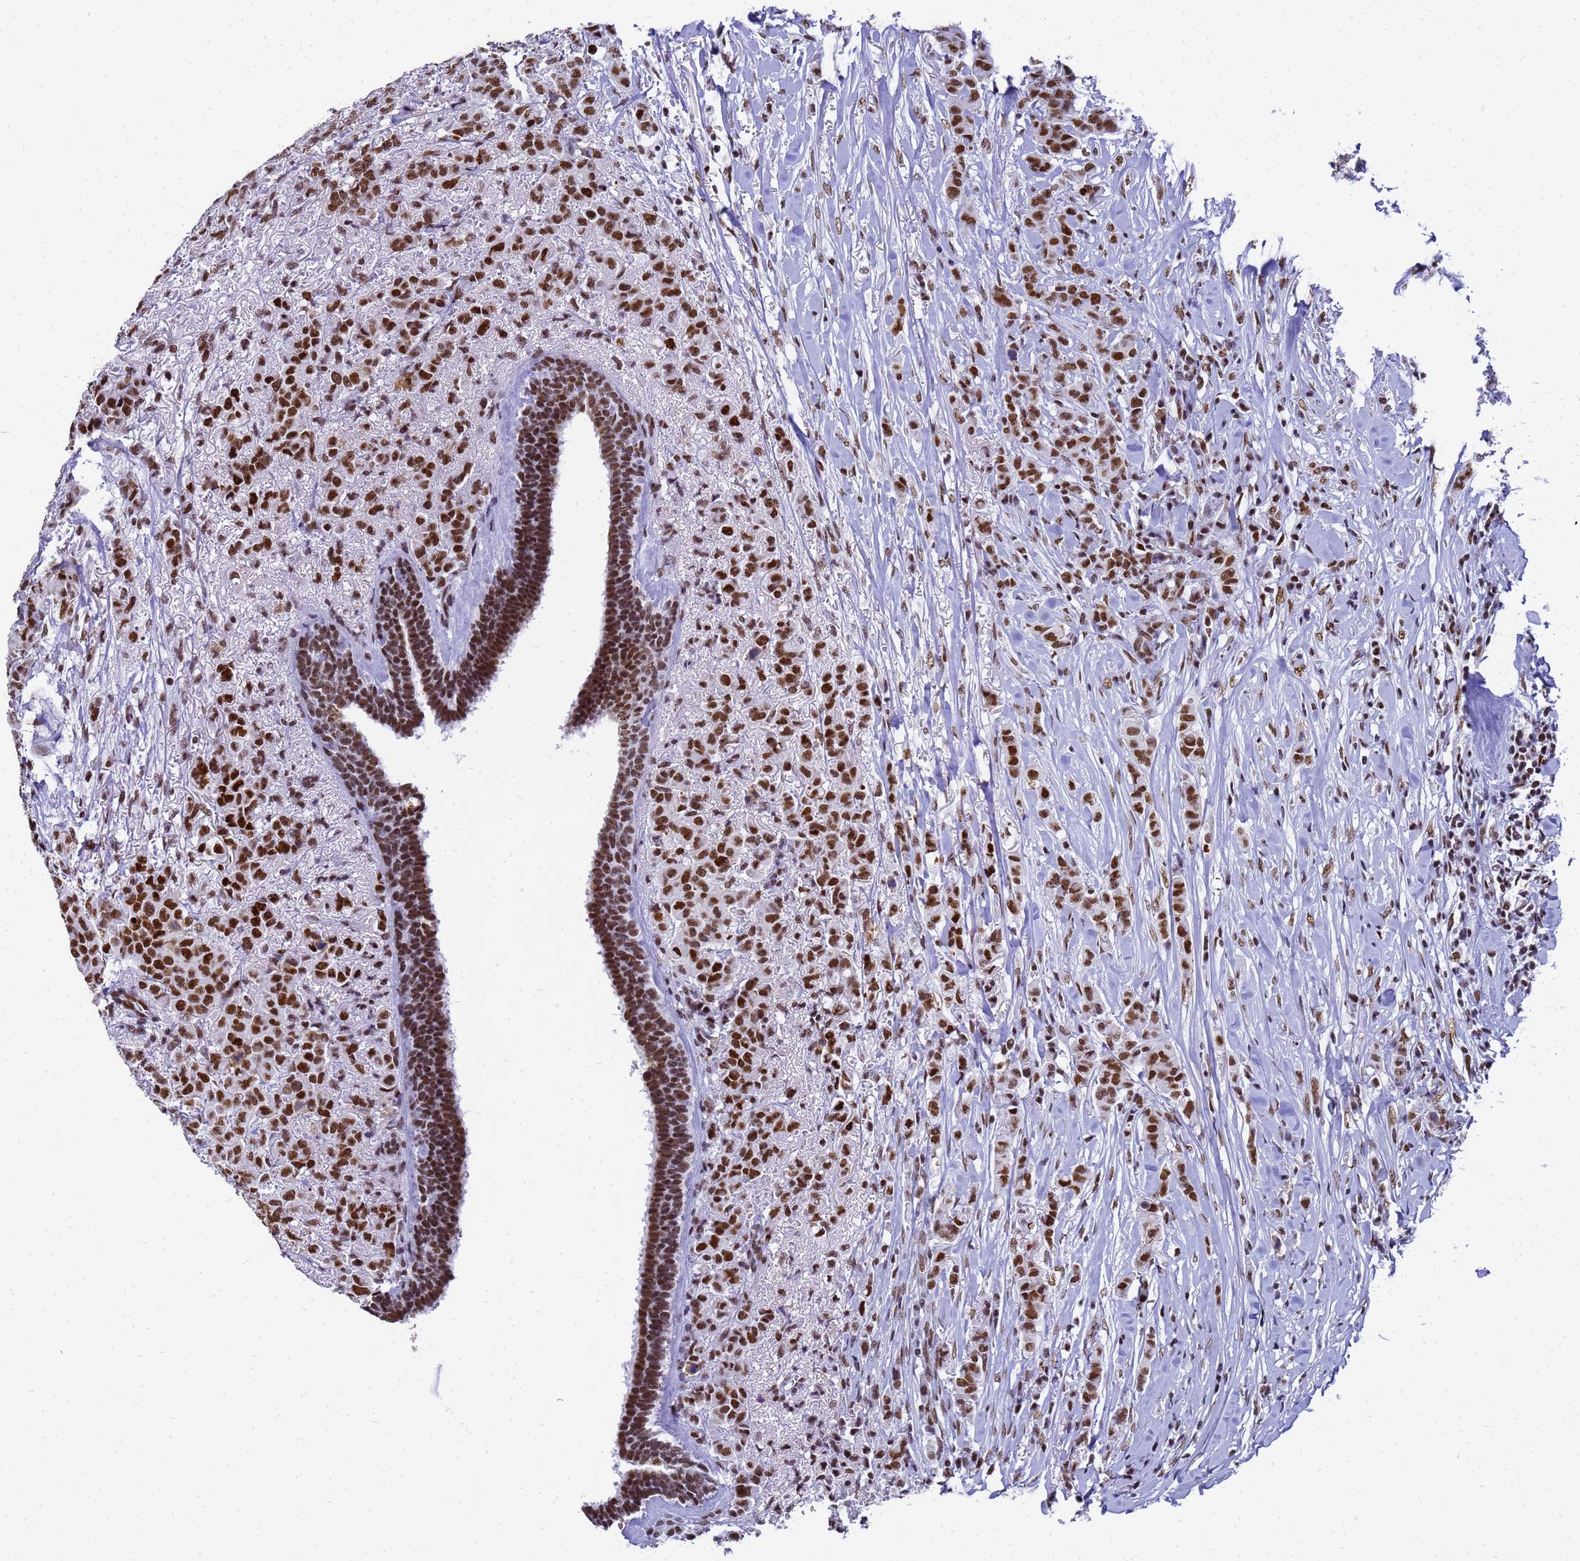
{"staining": {"intensity": "strong", "quantity": ">75%", "location": "nuclear"}, "tissue": "breast cancer", "cell_type": "Tumor cells", "image_type": "cancer", "snomed": [{"axis": "morphology", "description": "Duct carcinoma"}, {"axis": "topography", "description": "Breast"}], "caption": "A high-resolution micrograph shows immunohistochemistry staining of invasive ductal carcinoma (breast), which exhibits strong nuclear positivity in approximately >75% of tumor cells.", "gene": "SART3", "patient": {"sex": "female", "age": 40}}